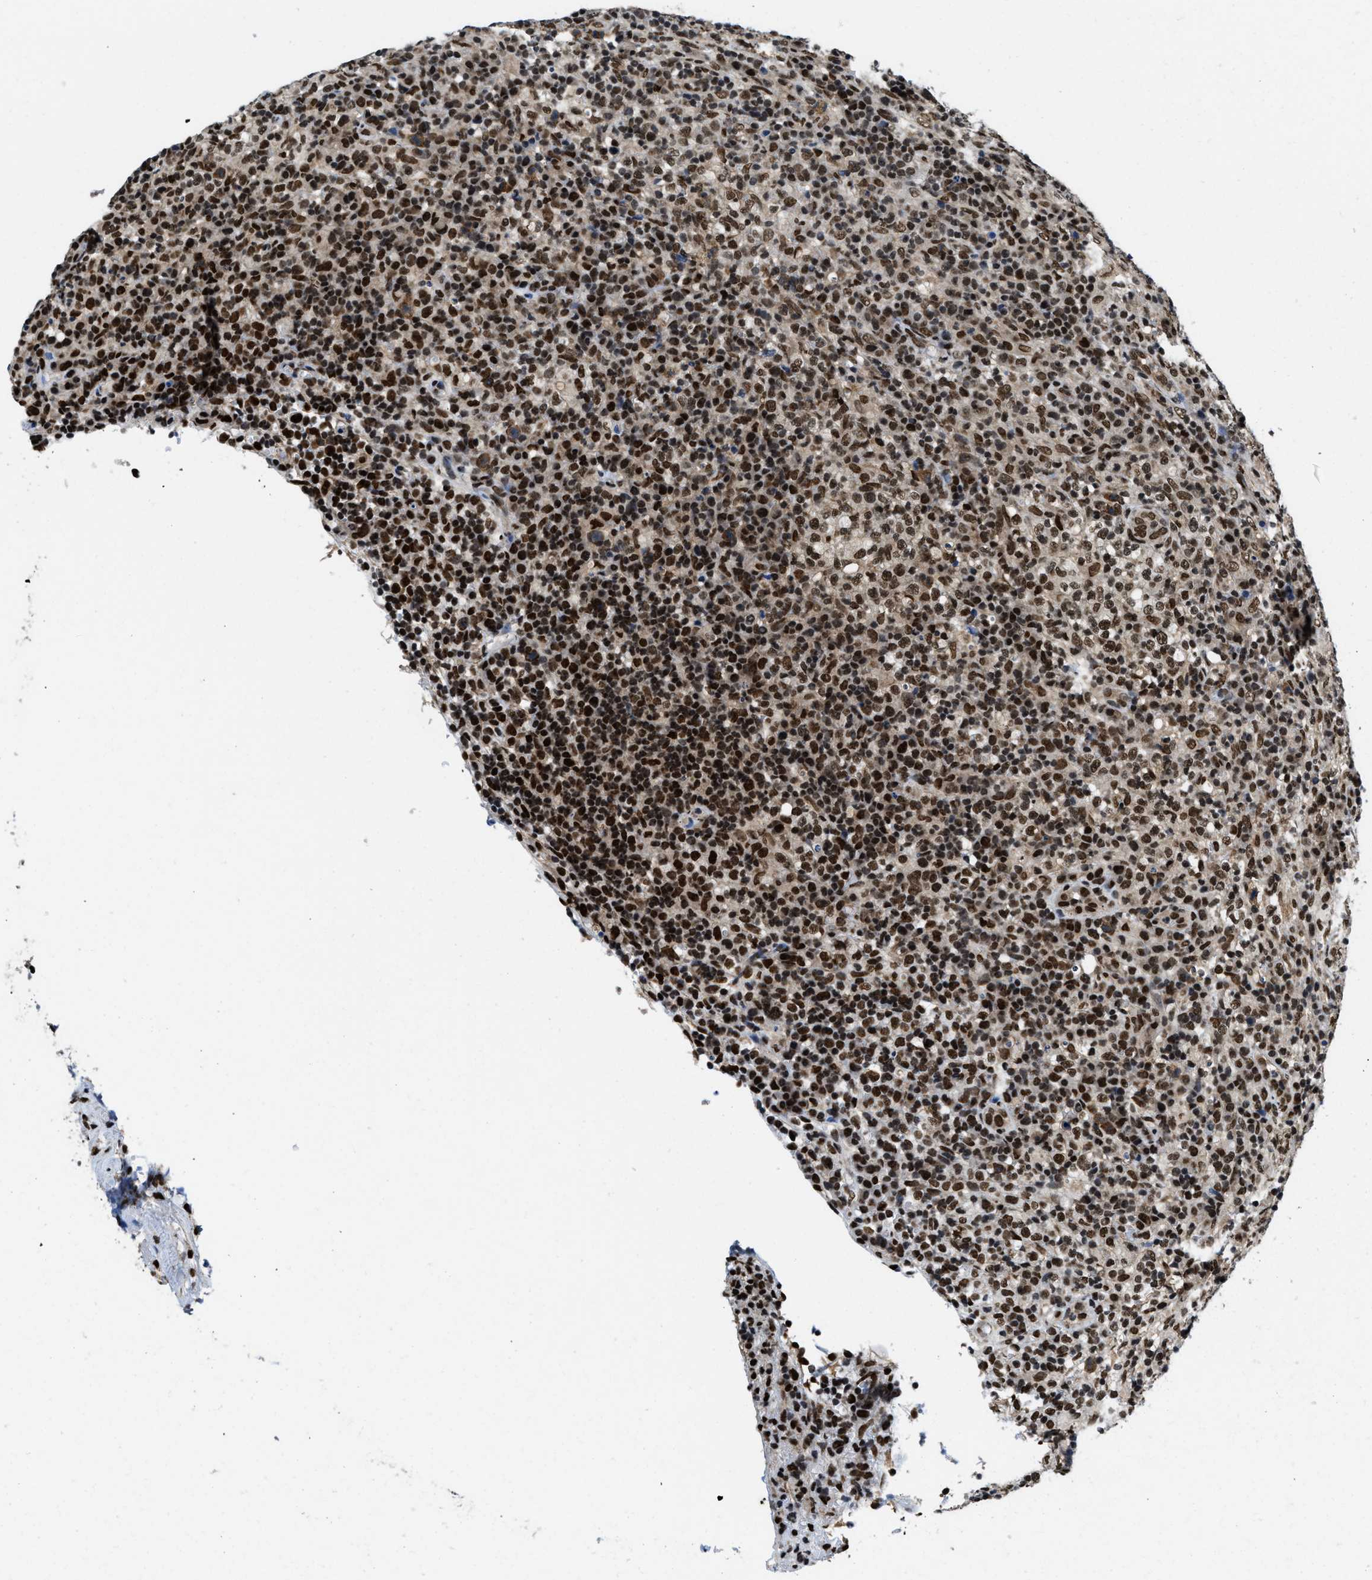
{"staining": {"intensity": "strong", "quantity": ">75%", "location": "nuclear"}, "tissue": "lymphoma", "cell_type": "Tumor cells", "image_type": "cancer", "snomed": [{"axis": "morphology", "description": "Malignant lymphoma, non-Hodgkin's type, High grade"}, {"axis": "topography", "description": "Lymph node"}], "caption": "Immunohistochemical staining of human malignant lymphoma, non-Hodgkin's type (high-grade) reveals high levels of strong nuclear protein positivity in about >75% of tumor cells.", "gene": "SAFB", "patient": {"sex": "female", "age": 76}}